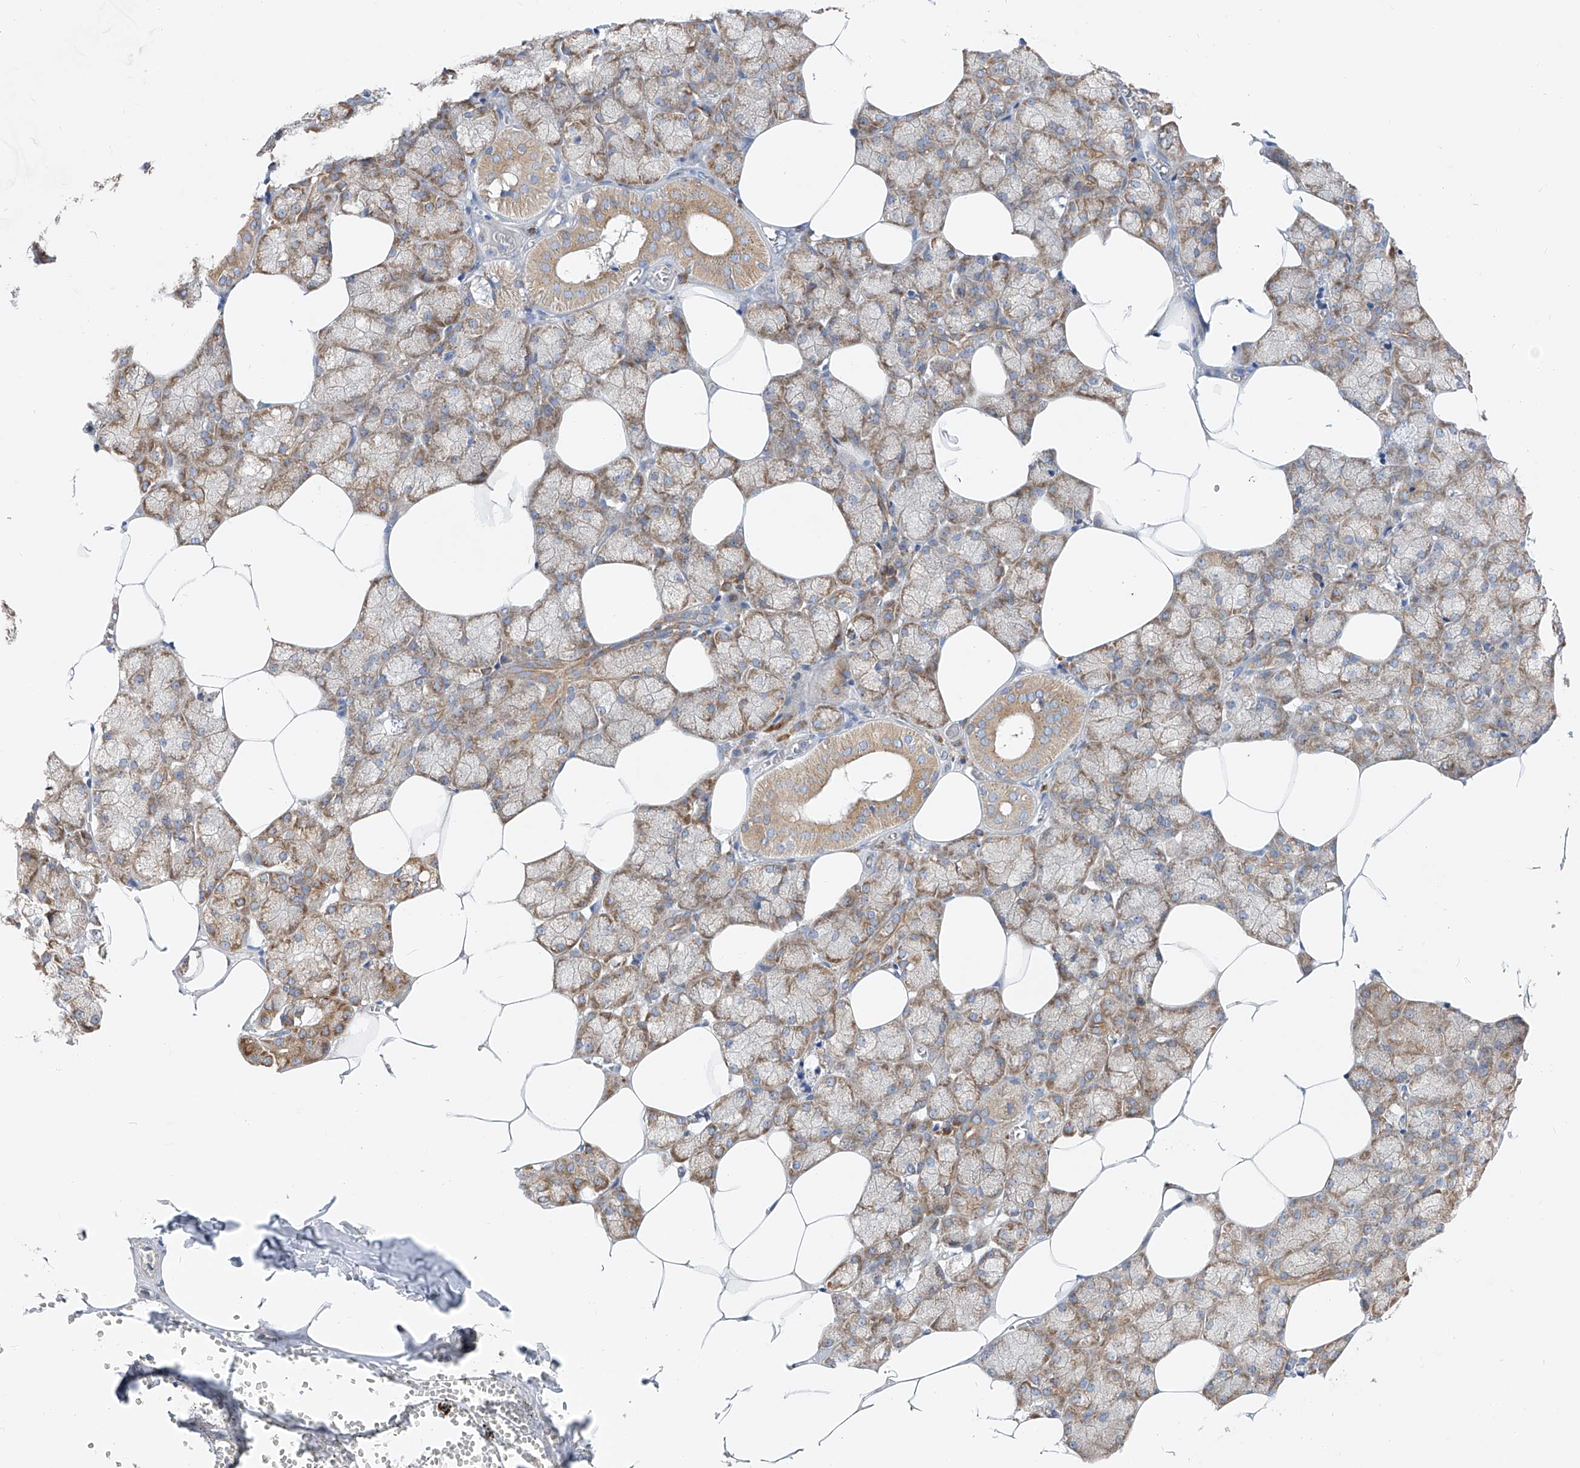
{"staining": {"intensity": "moderate", "quantity": "25%-75%", "location": "cytoplasmic/membranous"}, "tissue": "salivary gland", "cell_type": "Glandular cells", "image_type": "normal", "snomed": [{"axis": "morphology", "description": "Normal tissue, NOS"}, {"axis": "topography", "description": "Salivary gland"}], "caption": "Glandular cells demonstrate moderate cytoplasmic/membranous positivity in approximately 25%-75% of cells in normal salivary gland. (brown staining indicates protein expression, while blue staining denotes nuclei).", "gene": "UFL1", "patient": {"sex": "male", "age": 62}}